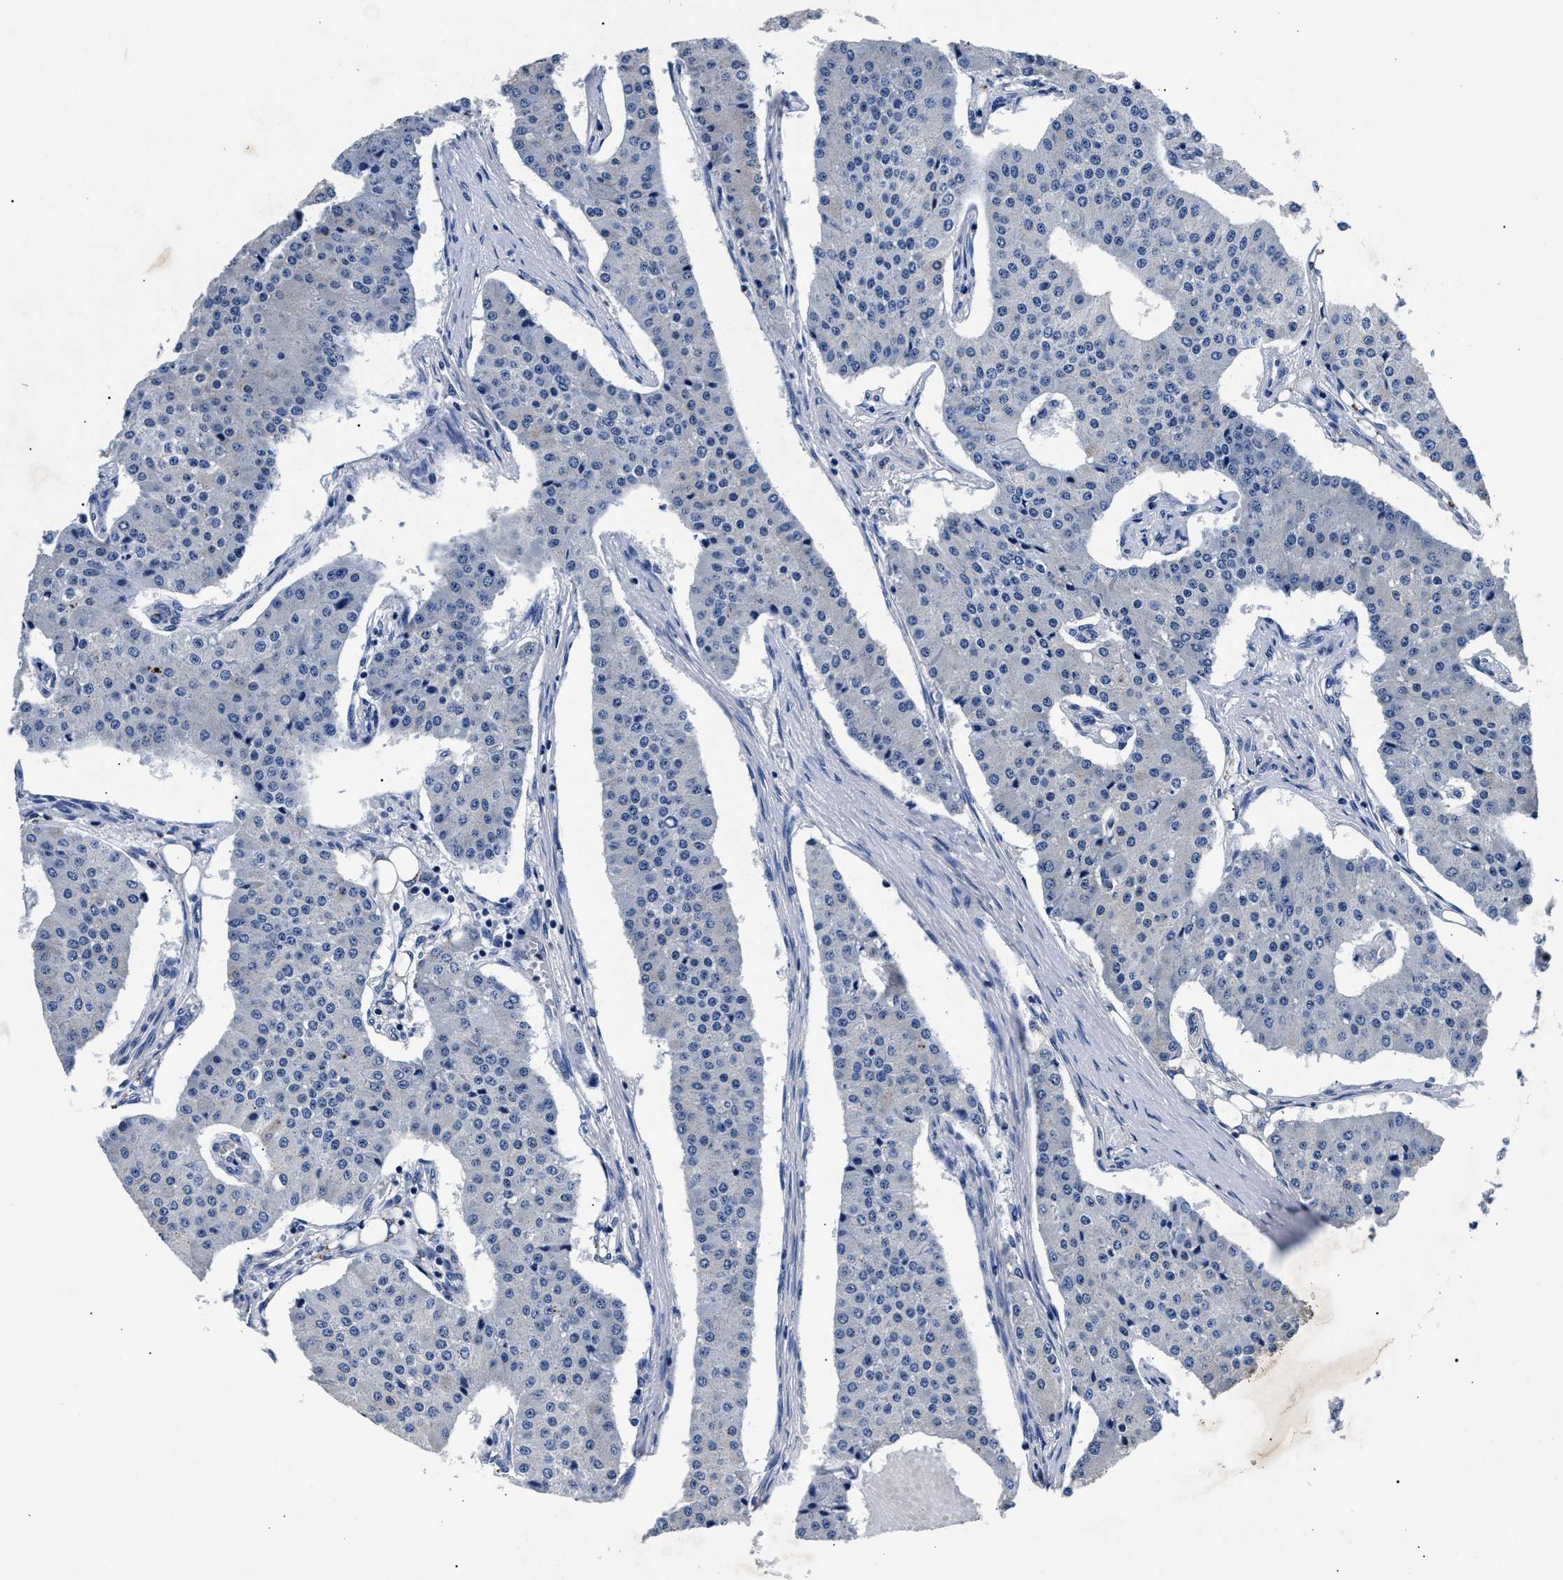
{"staining": {"intensity": "negative", "quantity": "none", "location": "none"}, "tissue": "carcinoid", "cell_type": "Tumor cells", "image_type": "cancer", "snomed": [{"axis": "morphology", "description": "Carcinoid, malignant, NOS"}, {"axis": "topography", "description": "Colon"}], "caption": "Tumor cells show no significant staining in malignant carcinoid.", "gene": "PHF24", "patient": {"sex": "female", "age": 52}}